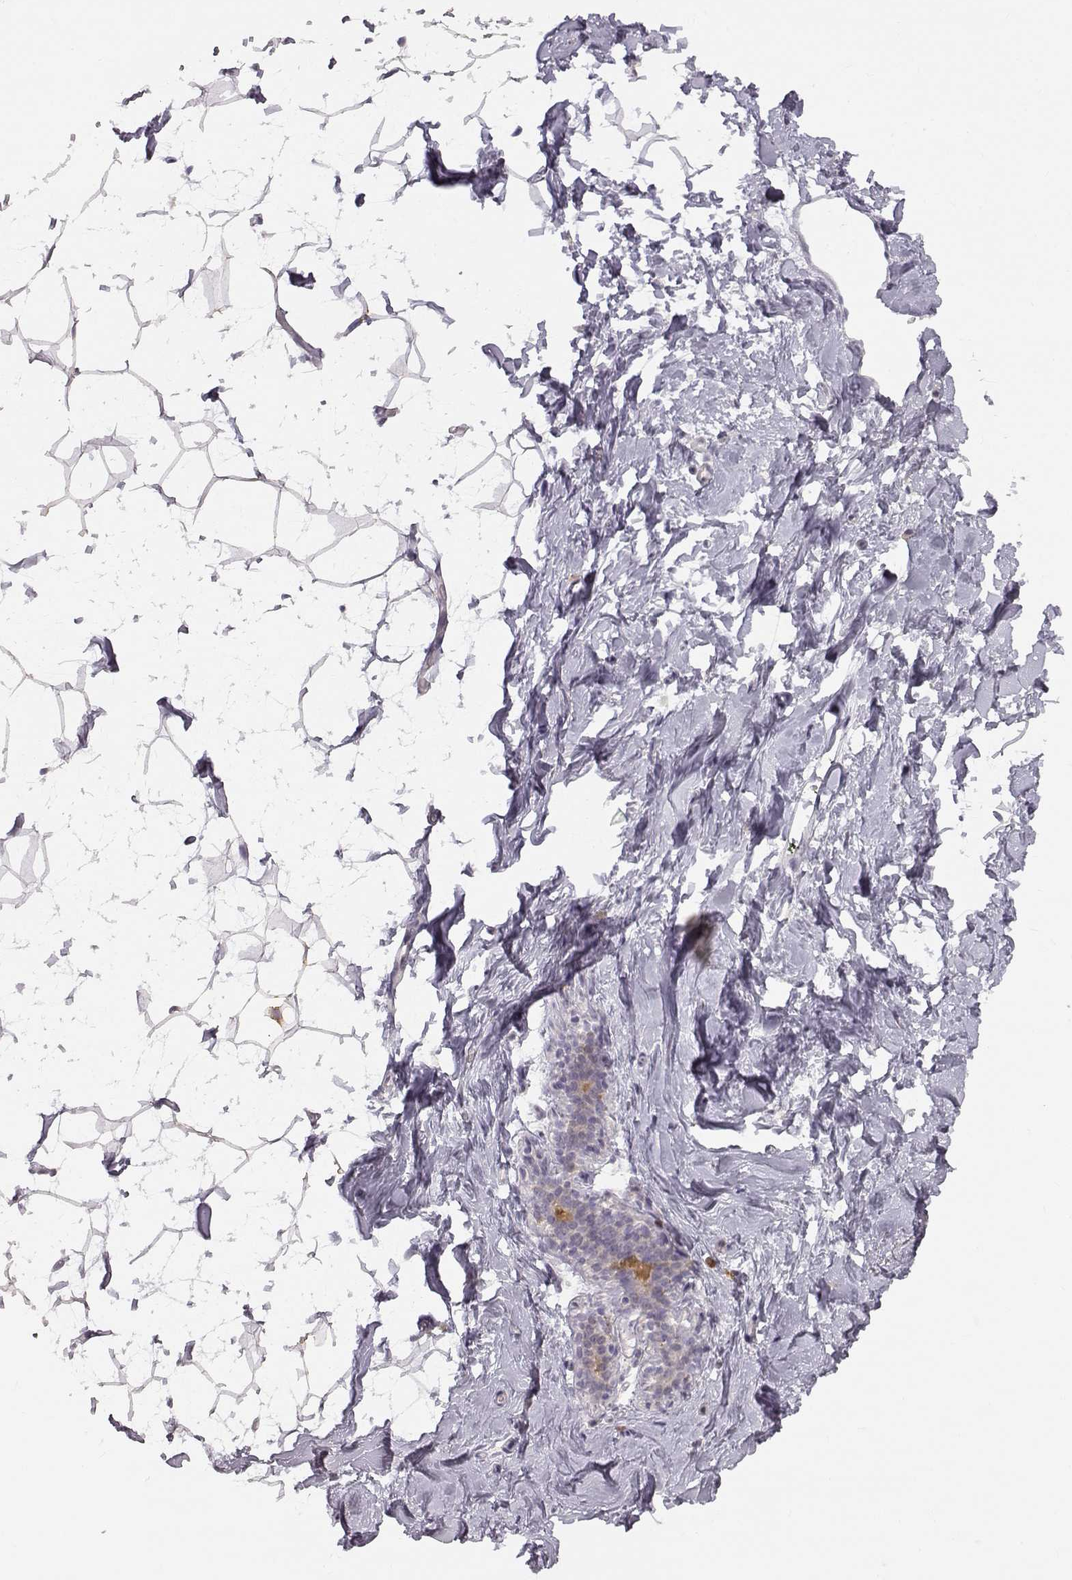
{"staining": {"intensity": "negative", "quantity": "none", "location": "none"}, "tissue": "breast", "cell_type": "Adipocytes", "image_type": "normal", "snomed": [{"axis": "morphology", "description": "Normal tissue, NOS"}, {"axis": "topography", "description": "Breast"}], "caption": "Immunohistochemical staining of benign breast shows no significant staining in adipocytes.", "gene": "ACSL6", "patient": {"sex": "female", "age": 32}}